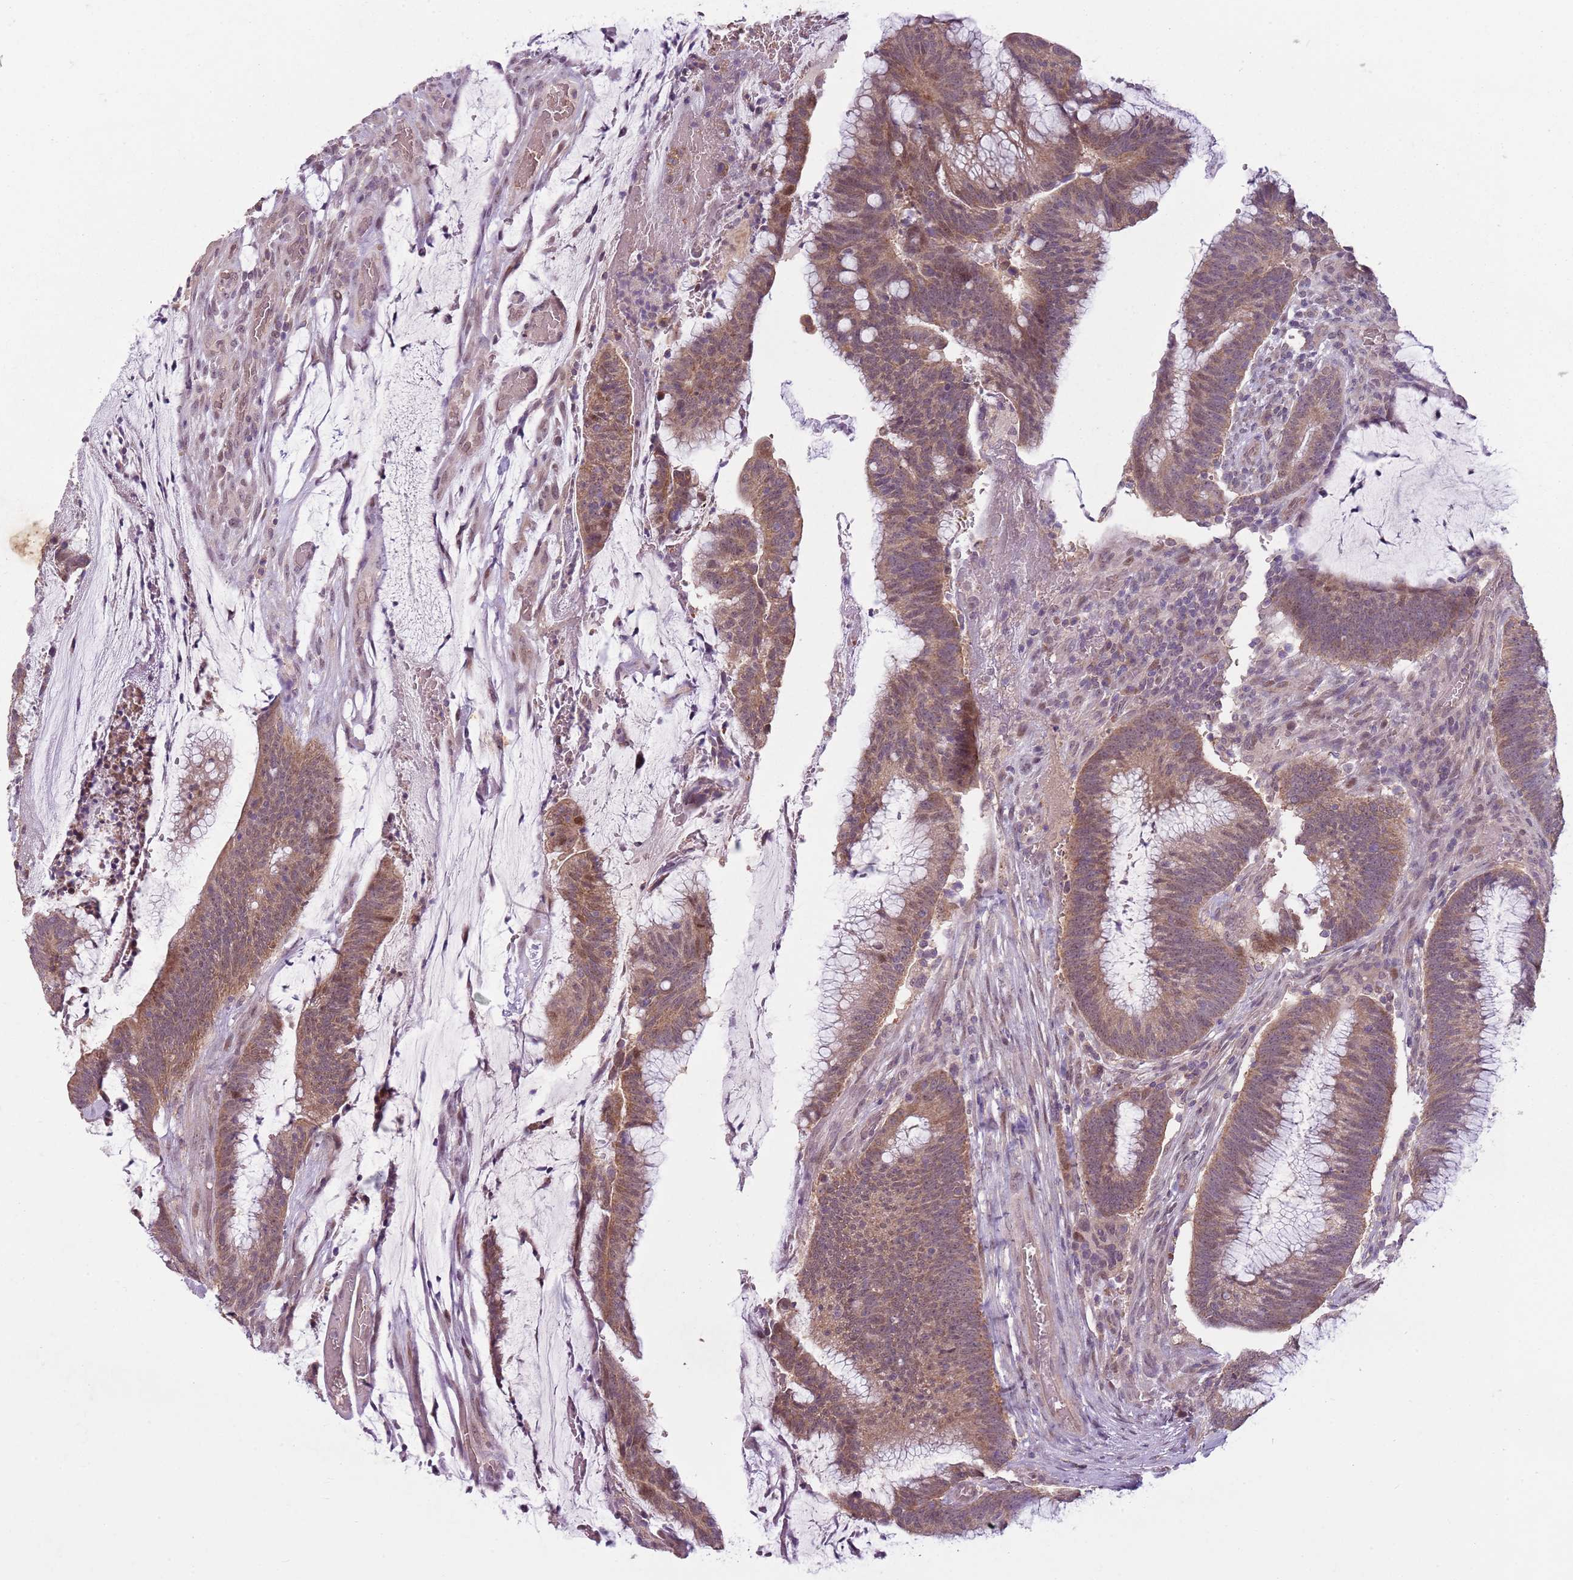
{"staining": {"intensity": "weak", "quantity": ">75%", "location": "cytoplasmic/membranous,nuclear"}, "tissue": "colorectal cancer", "cell_type": "Tumor cells", "image_type": "cancer", "snomed": [{"axis": "morphology", "description": "Adenocarcinoma, NOS"}, {"axis": "topography", "description": "Rectum"}], "caption": "Brown immunohistochemical staining in colorectal cancer demonstrates weak cytoplasmic/membranous and nuclear positivity in about >75% of tumor cells.", "gene": "TEKT4", "patient": {"sex": "female", "age": 77}}